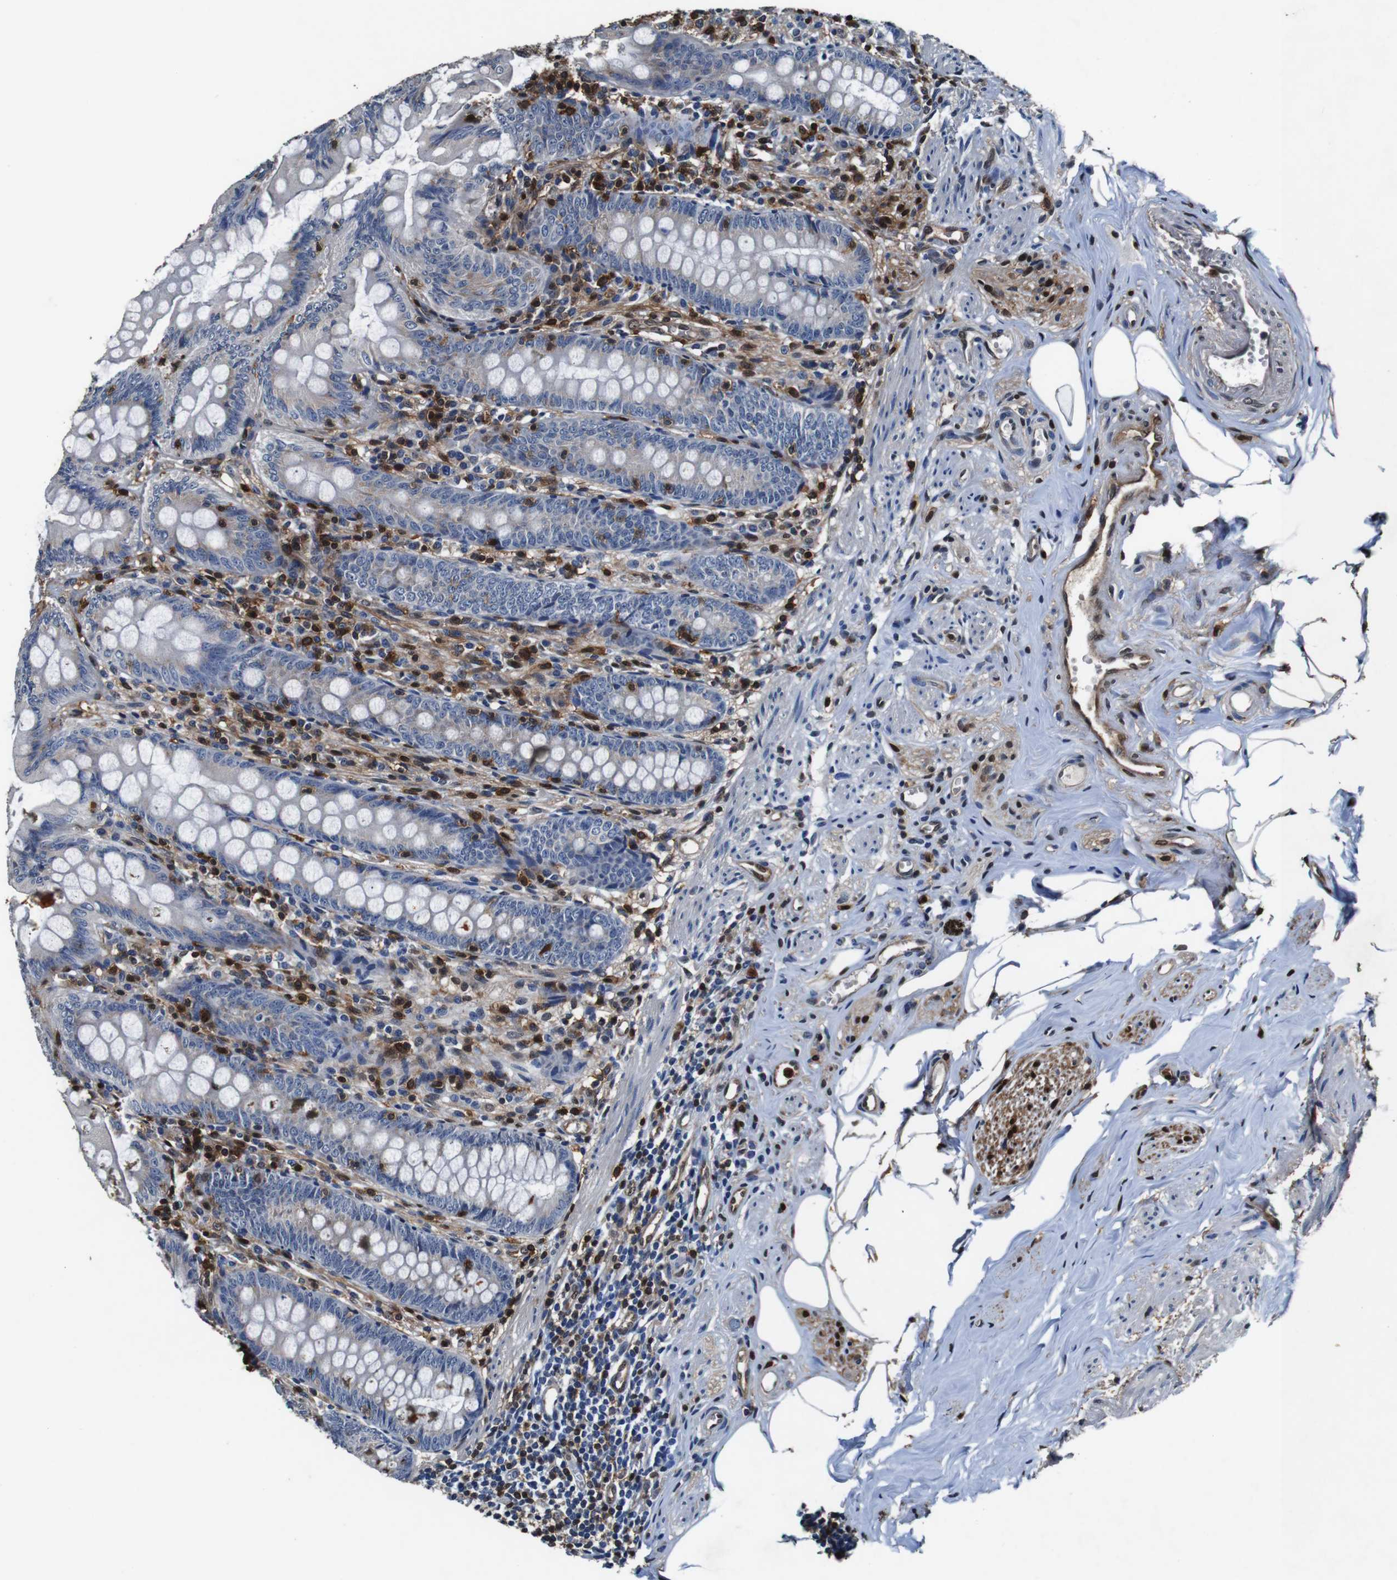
{"staining": {"intensity": "weak", "quantity": "25%-75%", "location": "cytoplasmic/membranous"}, "tissue": "appendix", "cell_type": "Glandular cells", "image_type": "normal", "snomed": [{"axis": "morphology", "description": "Normal tissue, NOS"}, {"axis": "topography", "description": "Appendix"}], "caption": "Immunohistochemical staining of benign appendix reveals low levels of weak cytoplasmic/membranous expression in about 25%-75% of glandular cells.", "gene": "ANXA1", "patient": {"sex": "female", "age": 77}}